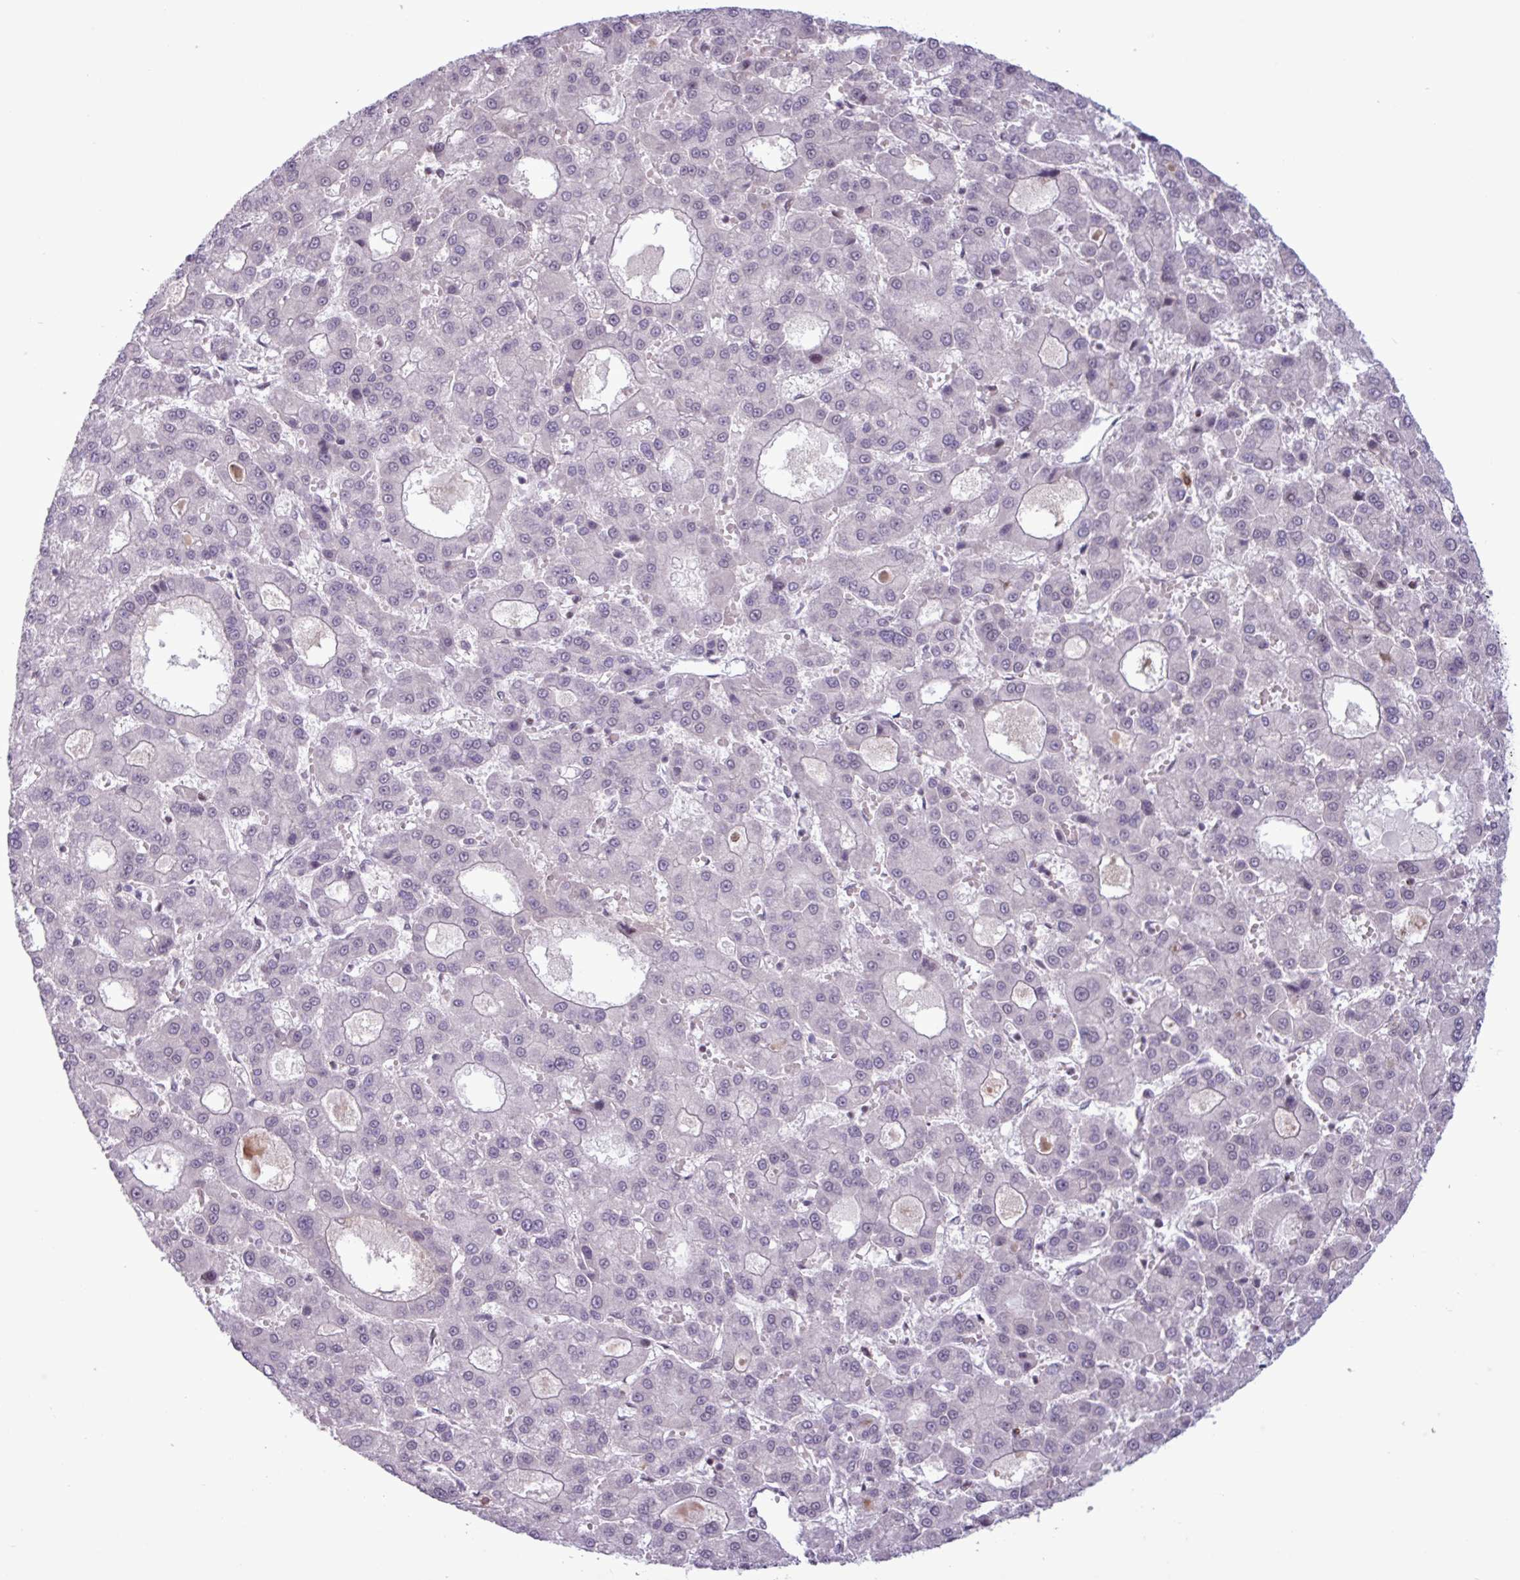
{"staining": {"intensity": "negative", "quantity": "none", "location": "none"}, "tissue": "liver cancer", "cell_type": "Tumor cells", "image_type": "cancer", "snomed": [{"axis": "morphology", "description": "Carcinoma, Hepatocellular, NOS"}, {"axis": "topography", "description": "Liver"}], "caption": "Immunohistochemistry image of neoplastic tissue: human liver cancer stained with DAB shows no significant protein positivity in tumor cells.", "gene": "NOTCH2", "patient": {"sex": "male", "age": 70}}